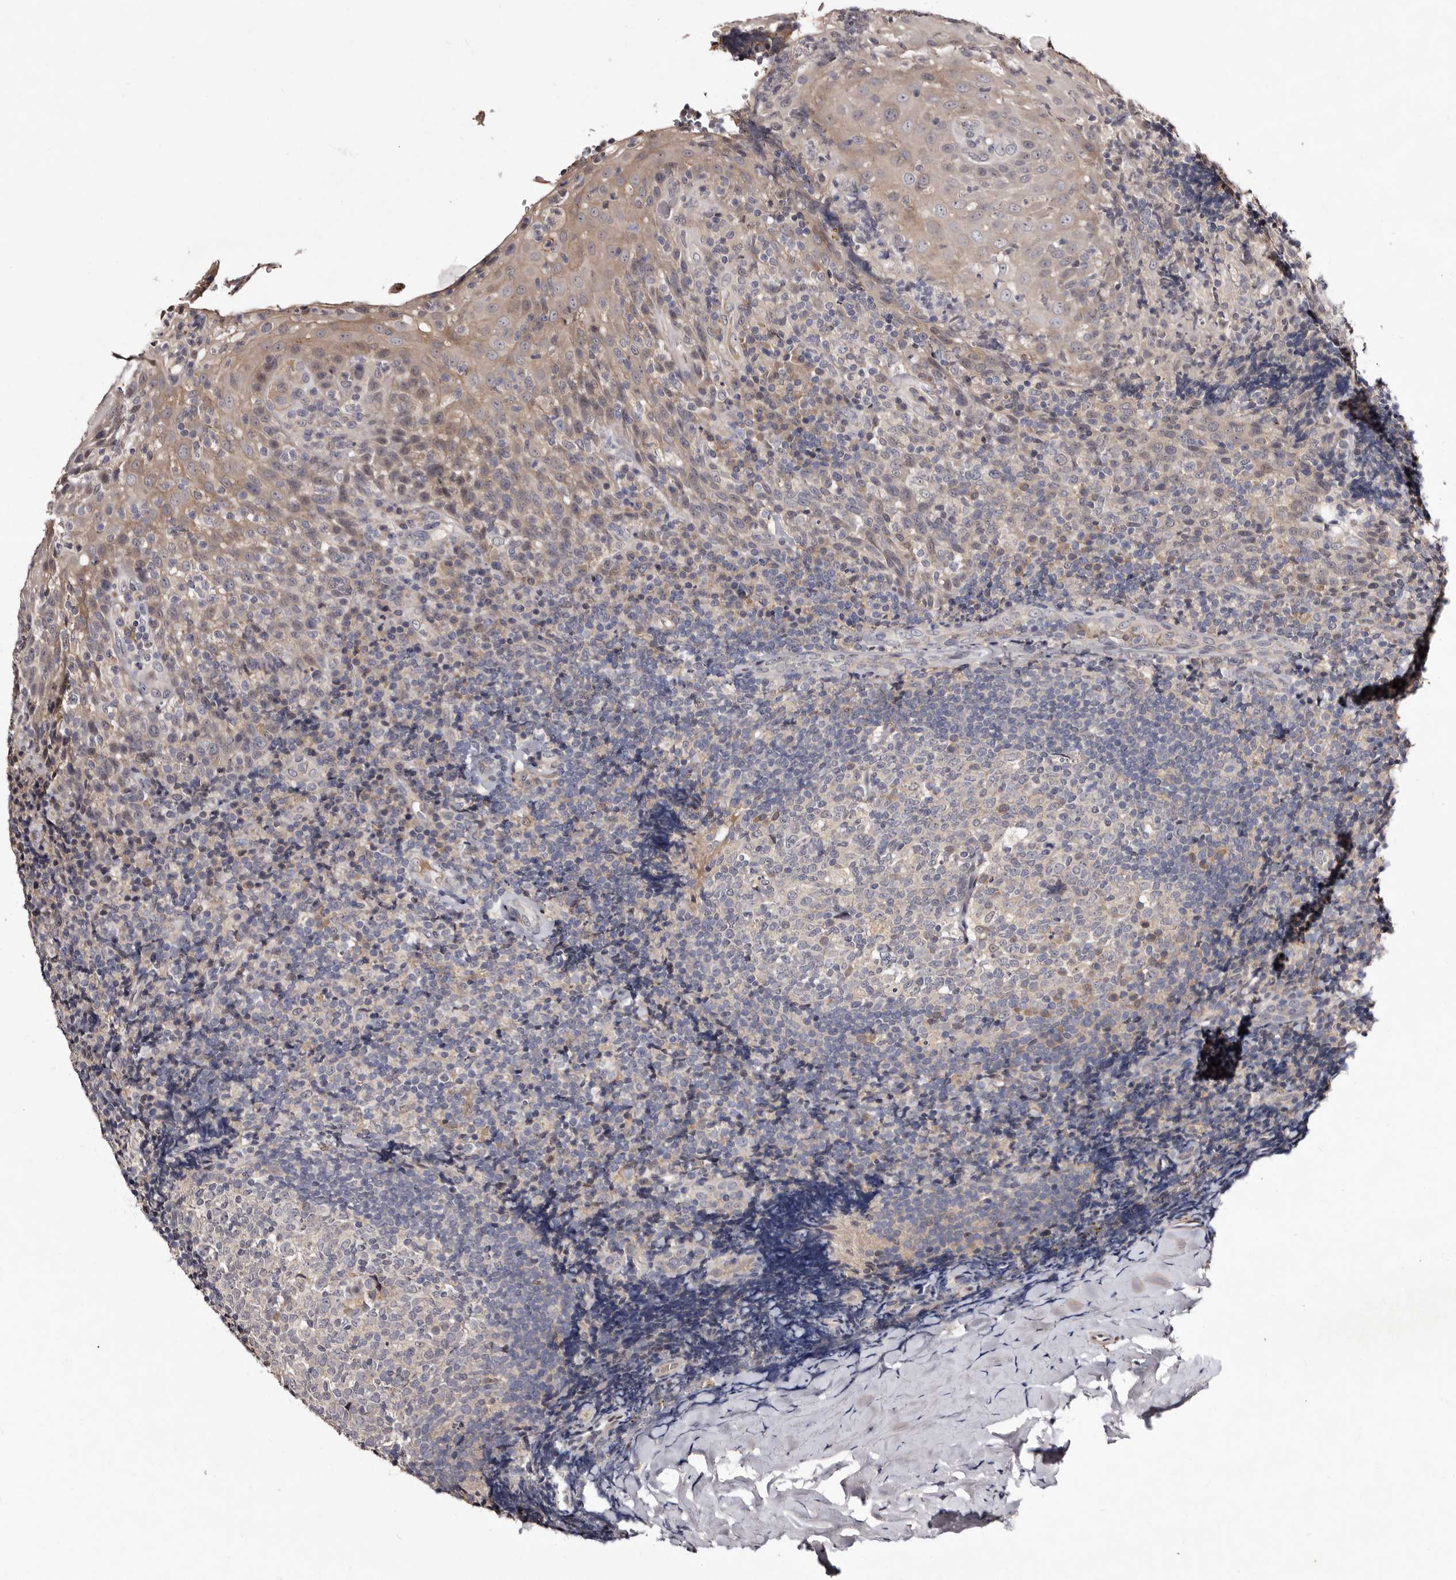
{"staining": {"intensity": "negative", "quantity": "none", "location": "none"}, "tissue": "tonsil", "cell_type": "Germinal center cells", "image_type": "normal", "snomed": [{"axis": "morphology", "description": "Normal tissue, NOS"}, {"axis": "topography", "description": "Tonsil"}], "caption": "Immunohistochemistry (IHC) micrograph of unremarkable tonsil: tonsil stained with DAB (3,3'-diaminobenzidine) shows no significant protein expression in germinal center cells.", "gene": "LANCL2", "patient": {"sex": "male", "age": 37}}